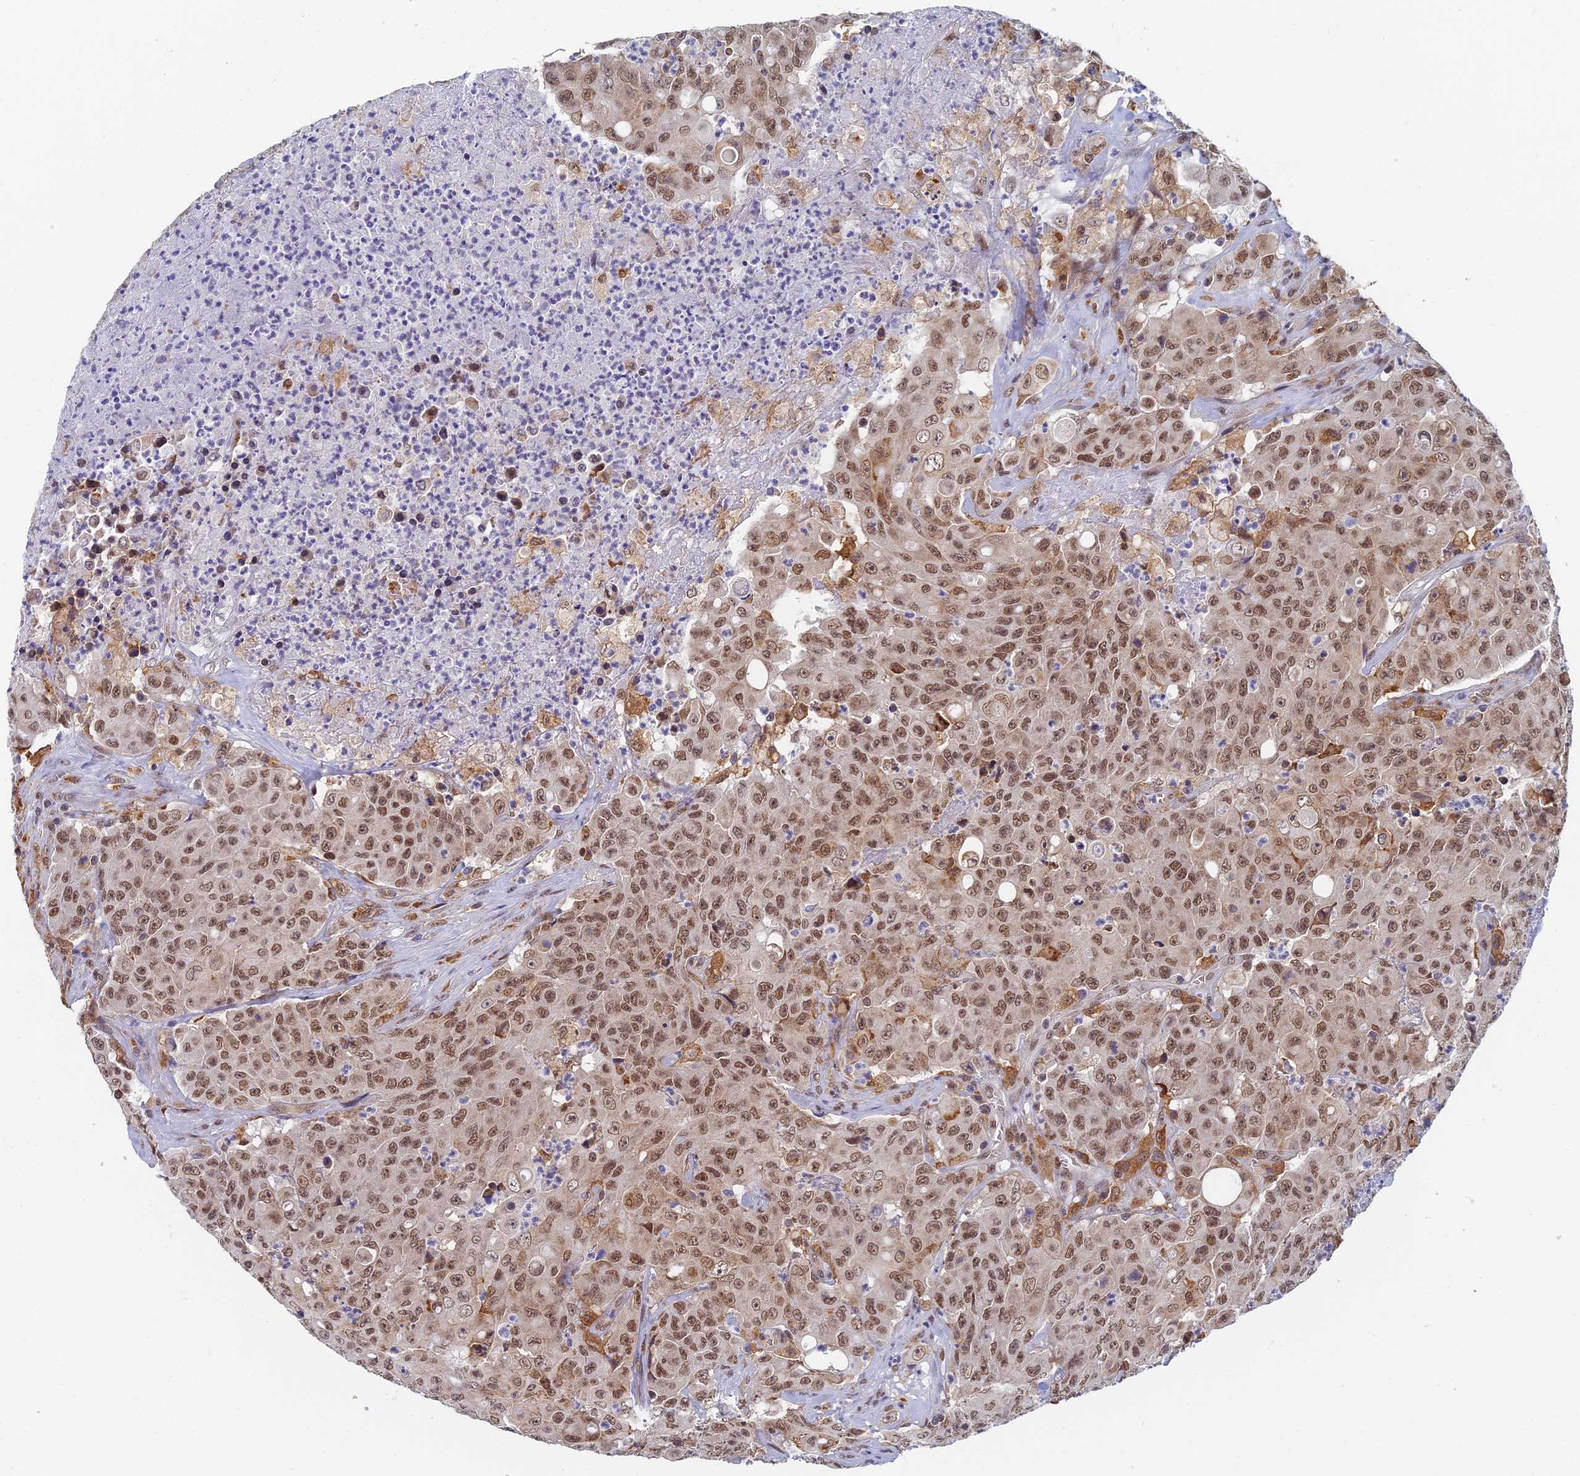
{"staining": {"intensity": "moderate", "quantity": ">75%", "location": "nuclear"}, "tissue": "colorectal cancer", "cell_type": "Tumor cells", "image_type": "cancer", "snomed": [{"axis": "morphology", "description": "Adenocarcinoma, NOS"}, {"axis": "topography", "description": "Colon"}], "caption": "An immunohistochemistry (IHC) image of neoplastic tissue is shown. Protein staining in brown highlights moderate nuclear positivity in adenocarcinoma (colorectal) within tumor cells.", "gene": "GPATCH1", "patient": {"sex": "male", "age": 51}}